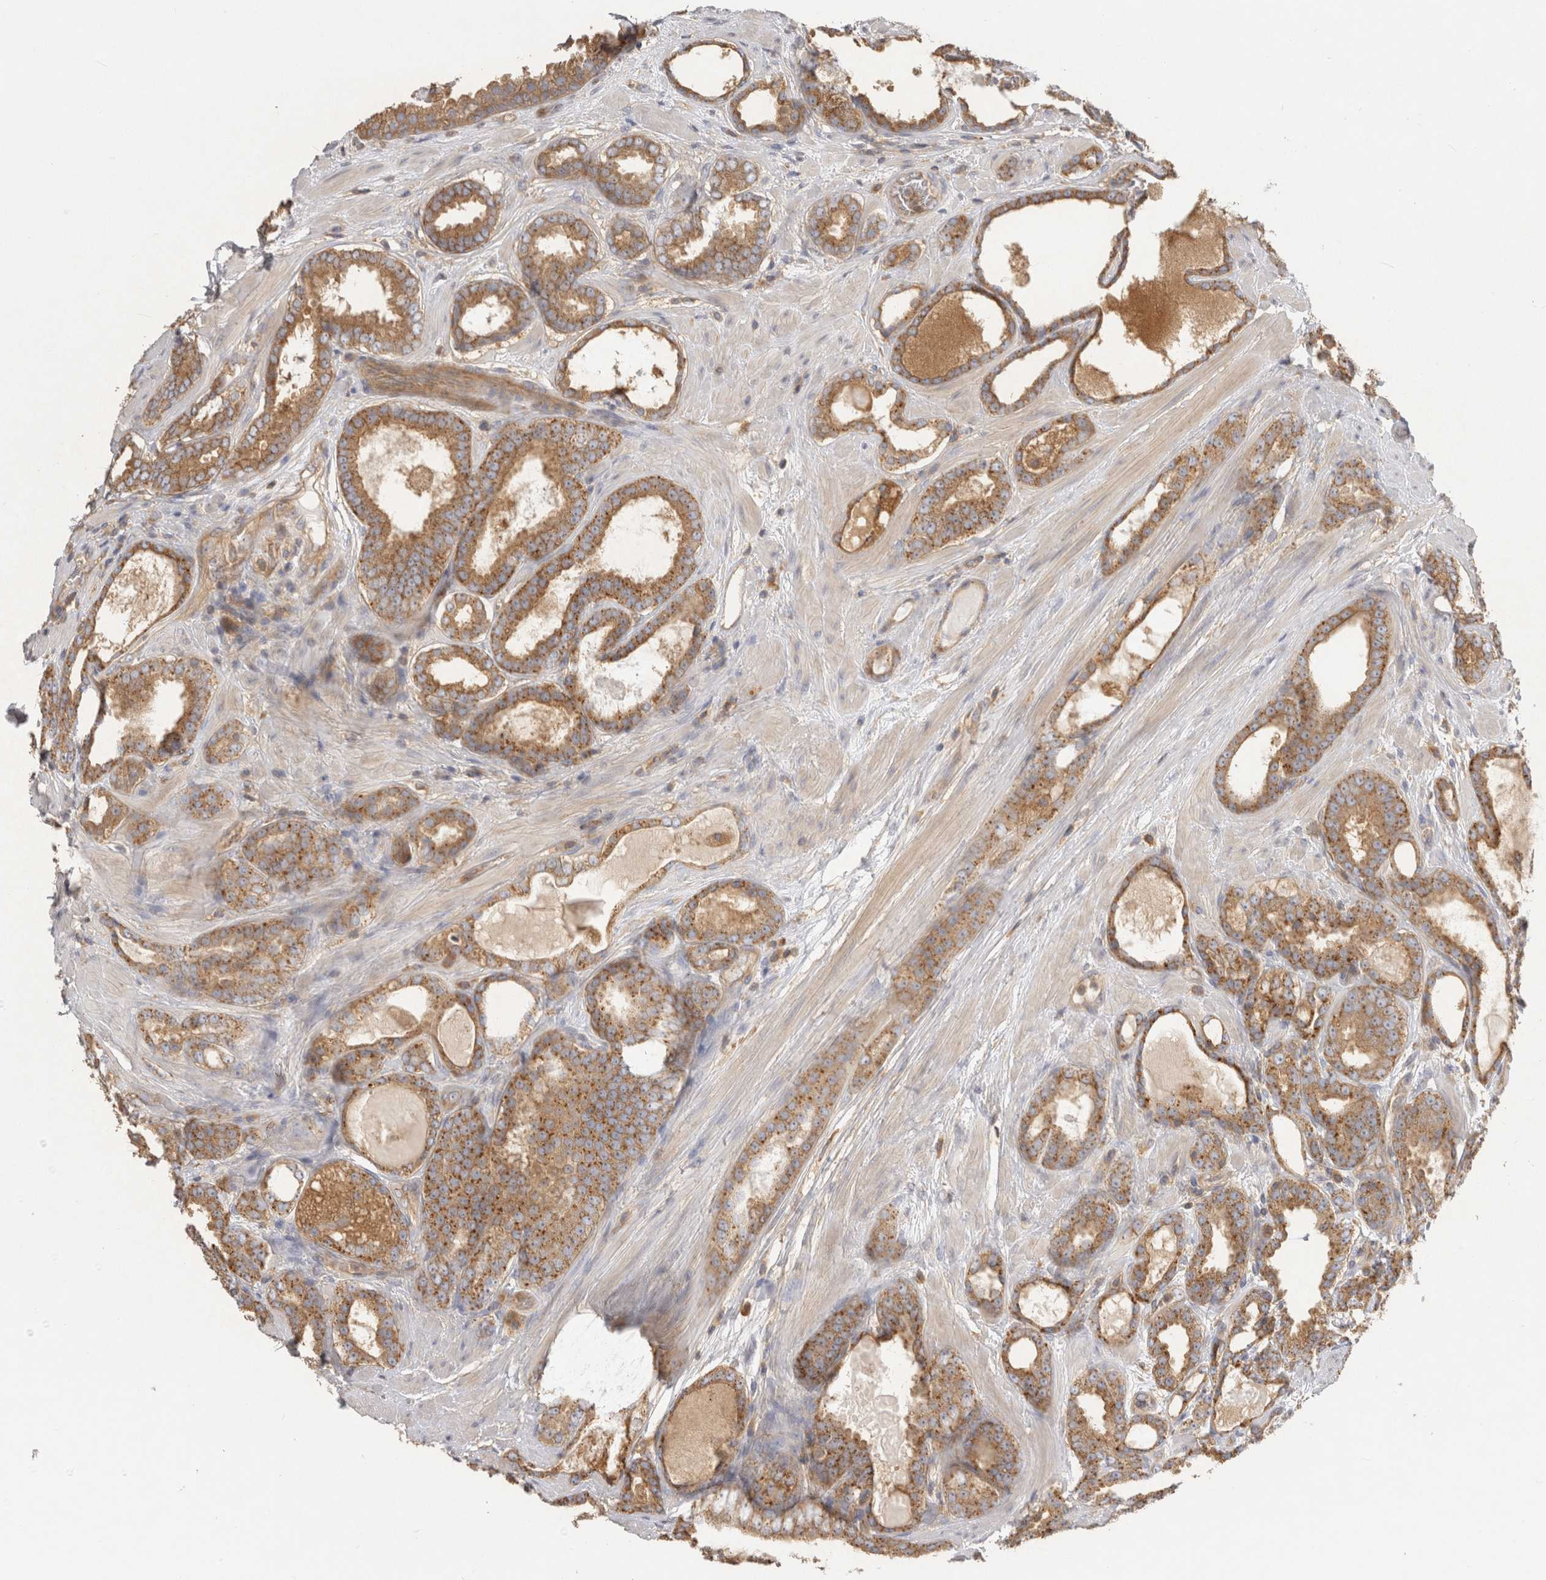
{"staining": {"intensity": "moderate", "quantity": ">75%", "location": "cytoplasmic/membranous"}, "tissue": "prostate cancer", "cell_type": "Tumor cells", "image_type": "cancer", "snomed": [{"axis": "morphology", "description": "Adenocarcinoma, High grade"}, {"axis": "topography", "description": "Prostate"}], "caption": "This is a histology image of immunohistochemistry (IHC) staining of prostate cancer, which shows moderate expression in the cytoplasmic/membranous of tumor cells.", "gene": "CHMP6", "patient": {"sex": "male", "age": 60}}